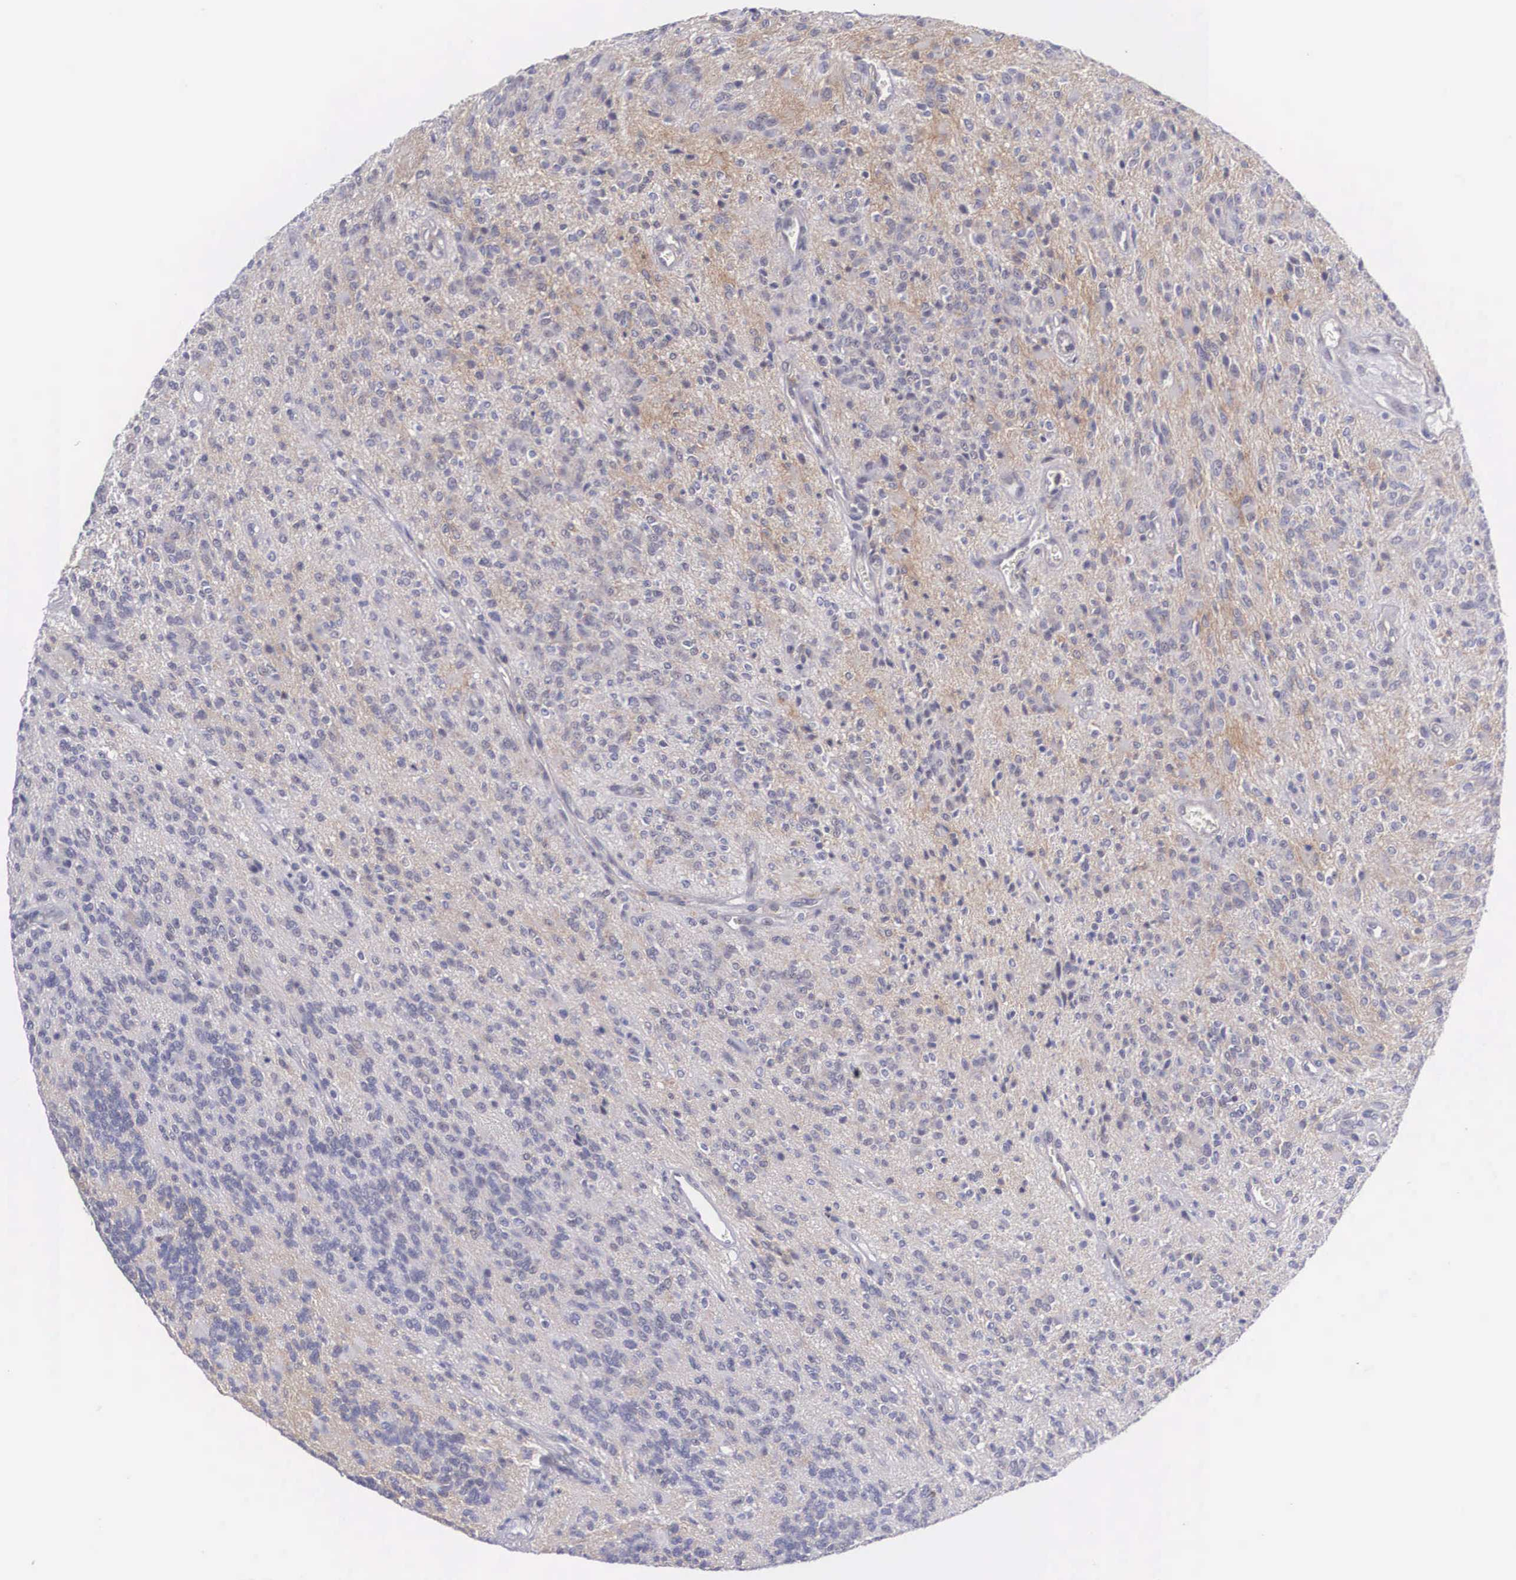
{"staining": {"intensity": "negative", "quantity": "none", "location": "none"}, "tissue": "glioma", "cell_type": "Tumor cells", "image_type": "cancer", "snomed": [{"axis": "morphology", "description": "Glioma, malignant, Low grade"}, {"axis": "topography", "description": "Brain"}], "caption": "Immunohistochemistry histopathology image of human malignant glioma (low-grade) stained for a protein (brown), which shows no expression in tumor cells.", "gene": "NR4A2", "patient": {"sex": "female", "age": 15}}